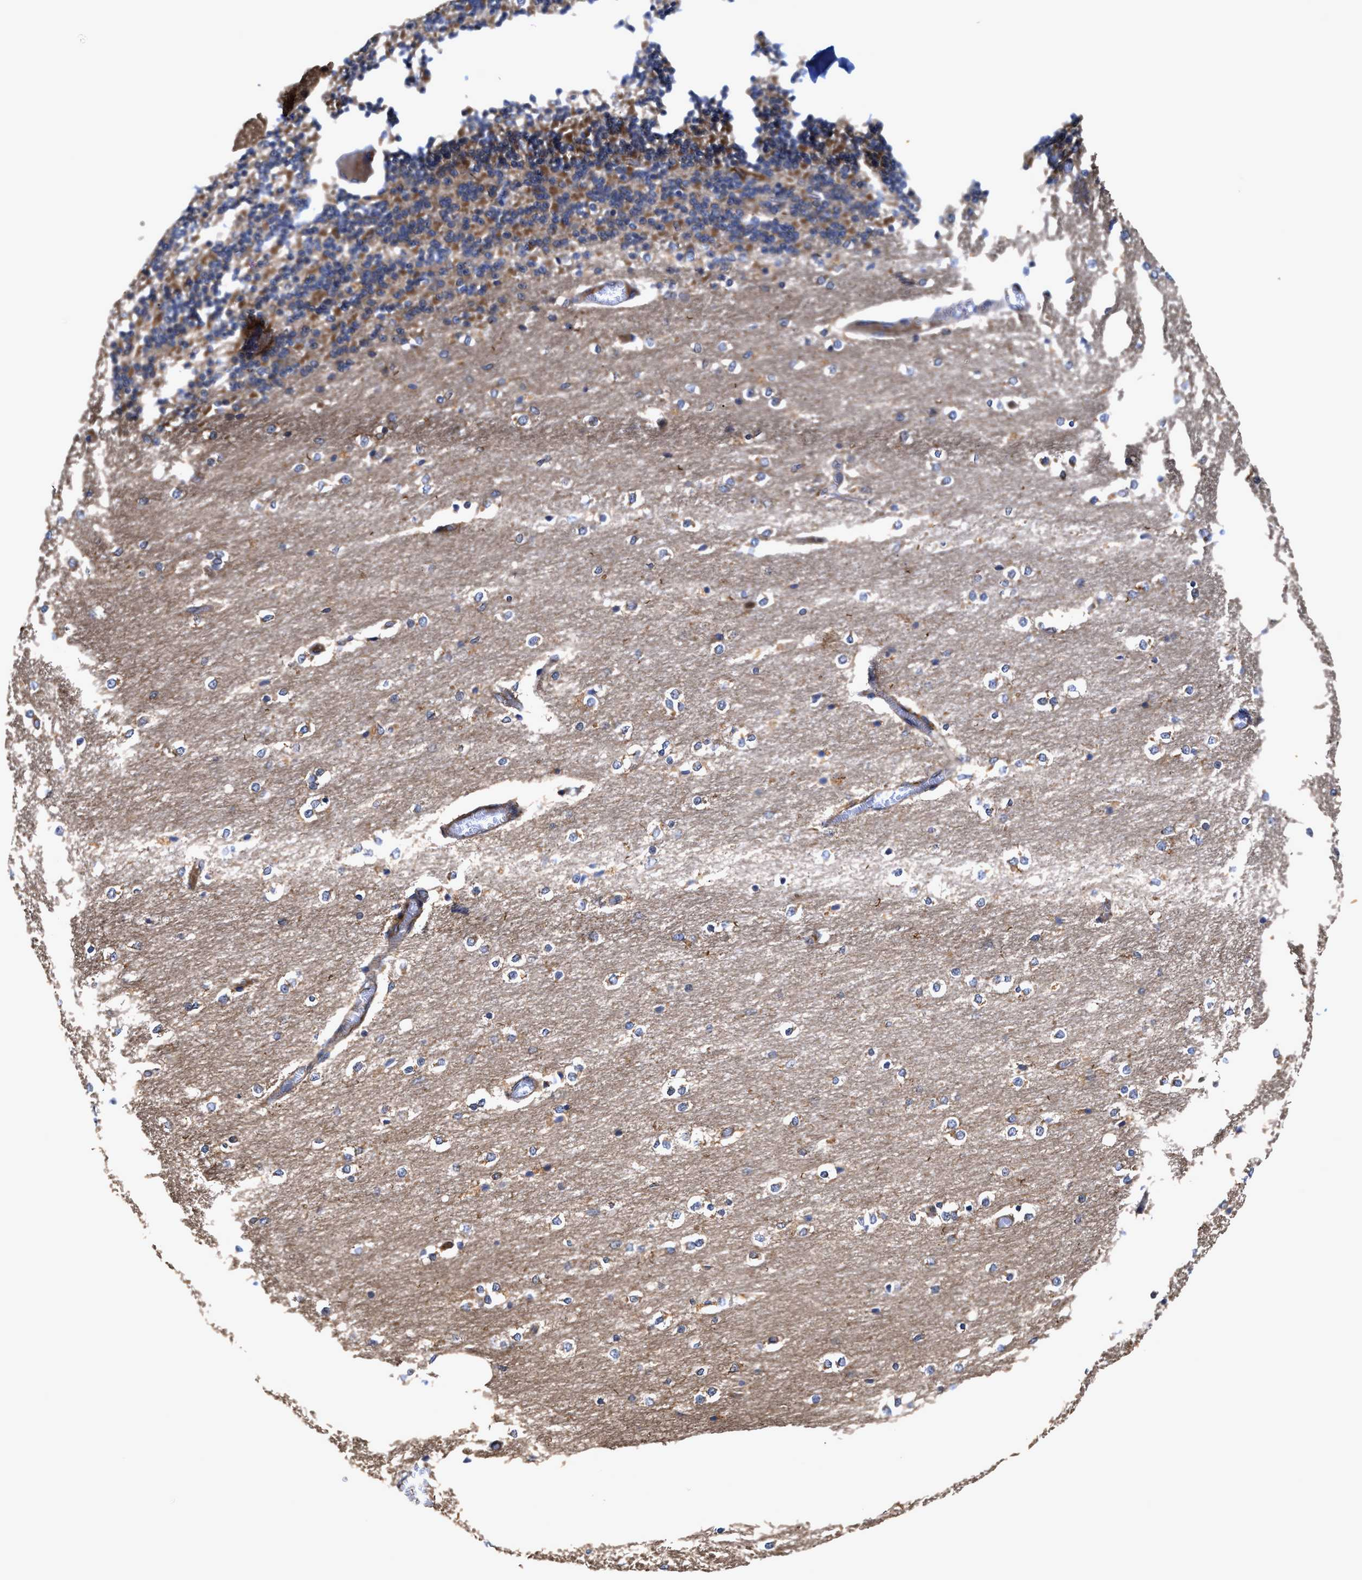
{"staining": {"intensity": "moderate", "quantity": ">75%", "location": "cytoplasmic/membranous"}, "tissue": "cerebellum", "cell_type": "Cells in granular layer", "image_type": "normal", "snomed": [{"axis": "morphology", "description": "Normal tissue, NOS"}, {"axis": "topography", "description": "Cerebellum"}], "caption": "There is medium levels of moderate cytoplasmic/membranous expression in cells in granular layer of benign cerebellum, as demonstrated by immunohistochemical staining (brown color).", "gene": "EFNA4", "patient": {"sex": "female", "age": 54}}